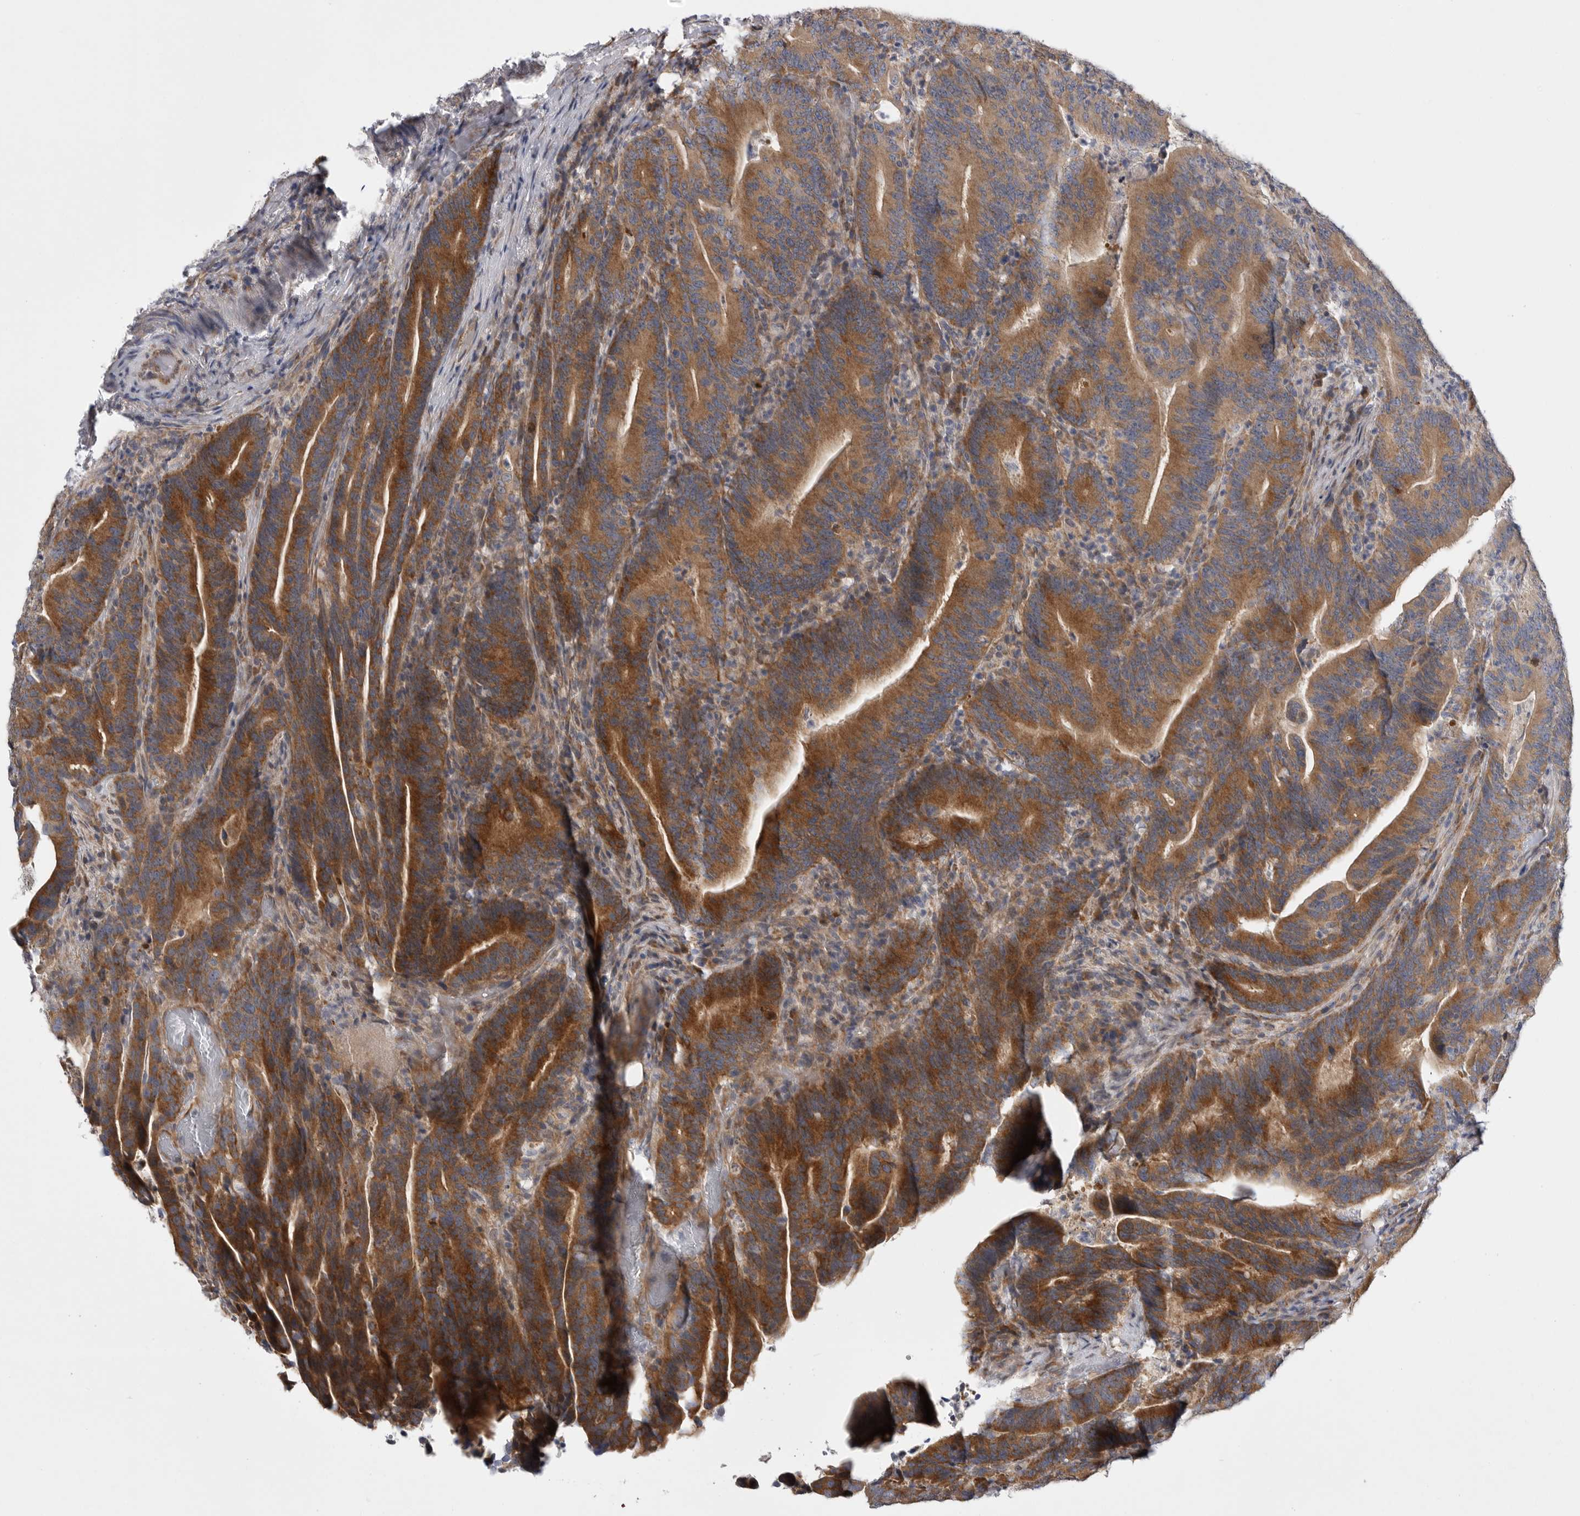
{"staining": {"intensity": "moderate", "quantity": ">75%", "location": "cytoplasmic/membranous"}, "tissue": "colorectal cancer", "cell_type": "Tumor cells", "image_type": "cancer", "snomed": [{"axis": "morphology", "description": "Adenocarcinoma, NOS"}, {"axis": "topography", "description": "Colon"}], "caption": "Human colorectal cancer (adenocarcinoma) stained for a protein (brown) reveals moderate cytoplasmic/membranous positive staining in about >75% of tumor cells.", "gene": "FBXO43", "patient": {"sex": "female", "age": 66}}